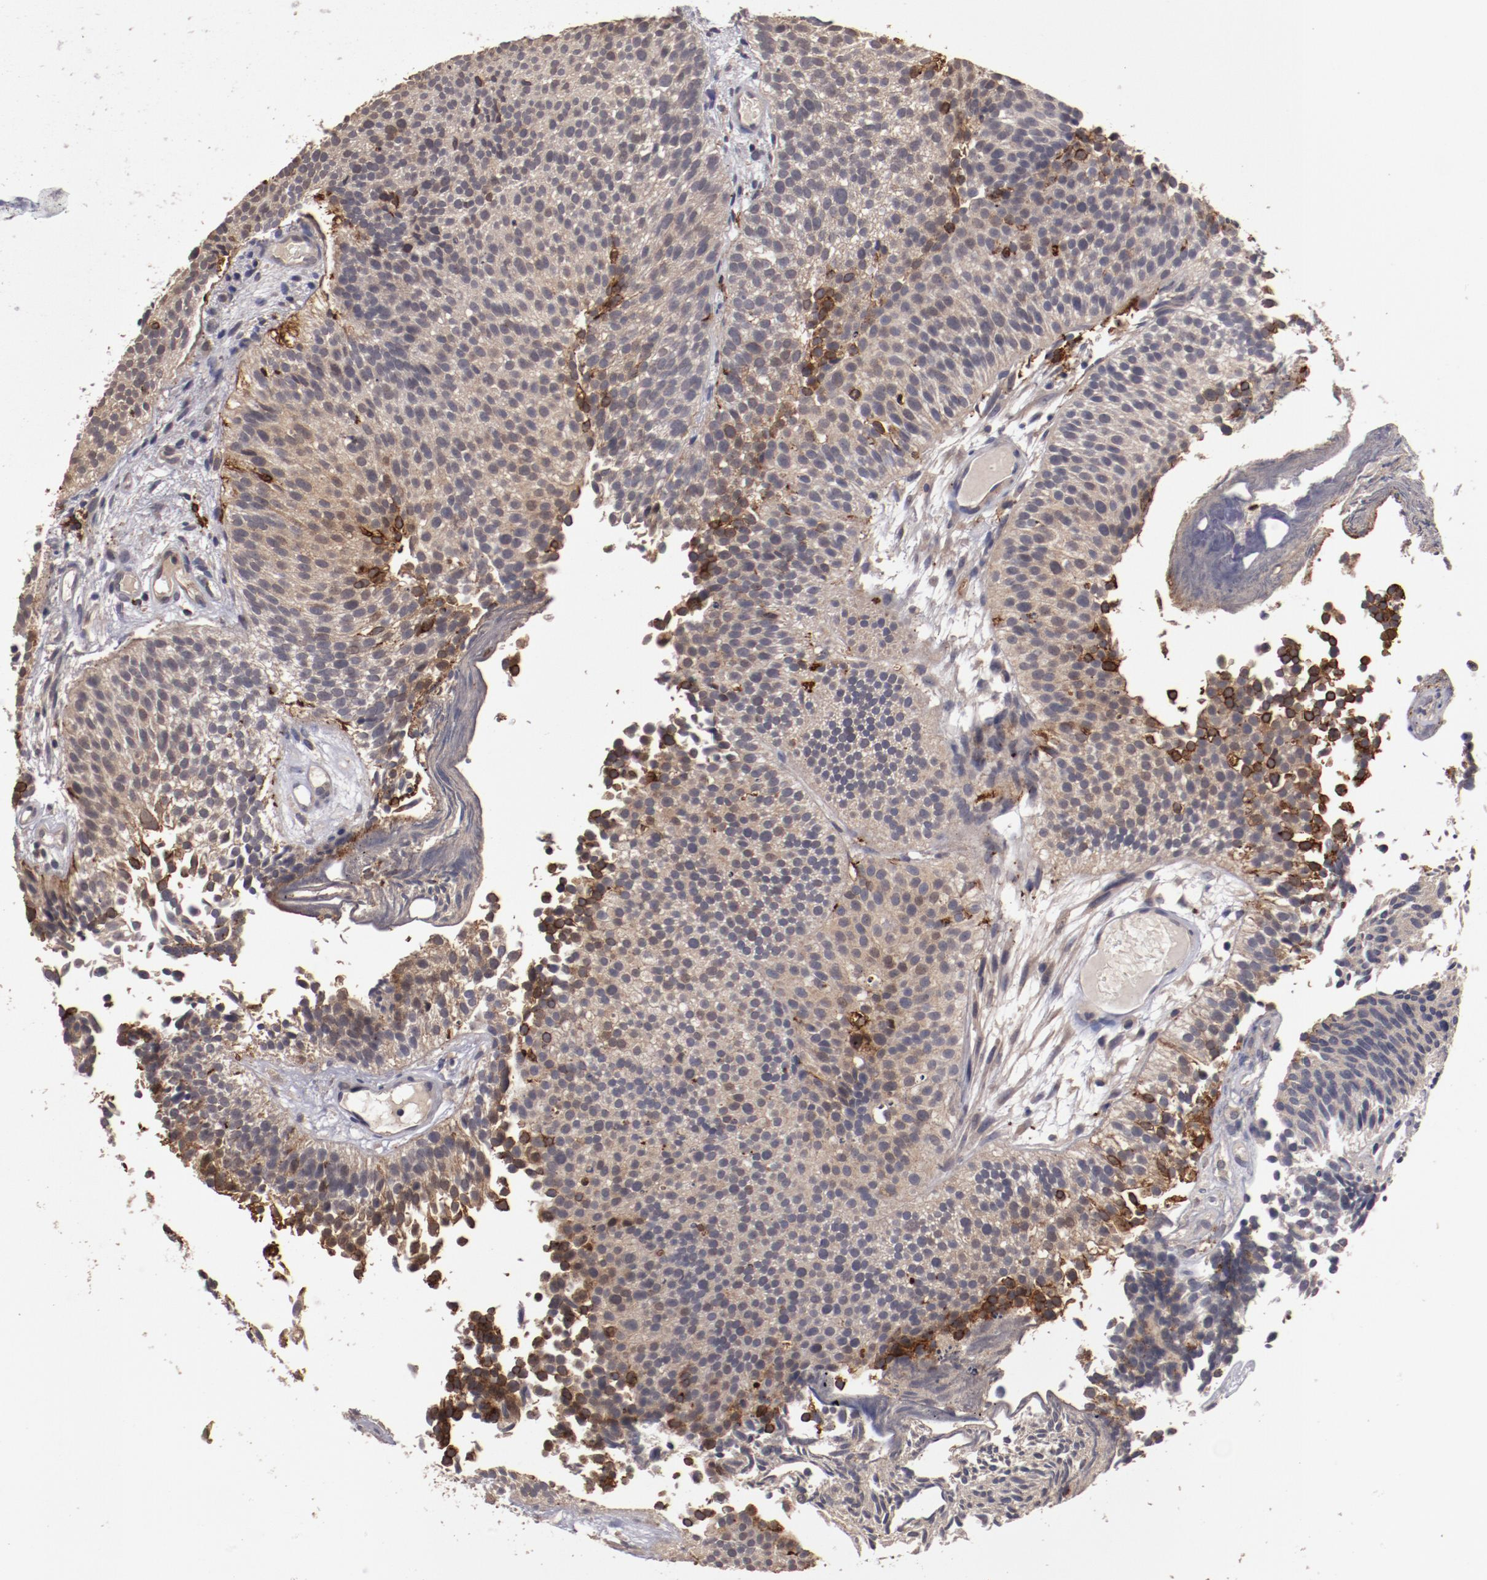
{"staining": {"intensity": "moderate", "quantity": ">75%", "location": "cytoplasmic/membranous"}, "tissue": "urothelial cancer", "cell_type": "Tumor cells", "image_type": "cancer", "snomed": [{"axis": "morphology", "description": "Urothelial carcinoma, Low grade"}, {"axis": "topography", "description": "Urinary bladder"}], "caption": "Urothelial carcinoma (low-grade) stained for a protein (brown) displays moderate cytoplasmic/membranous positive staining in approximately >75% of tumor cells.", "gene": "LRRC75B", "patient": {"sex": "male", "age": 84}}